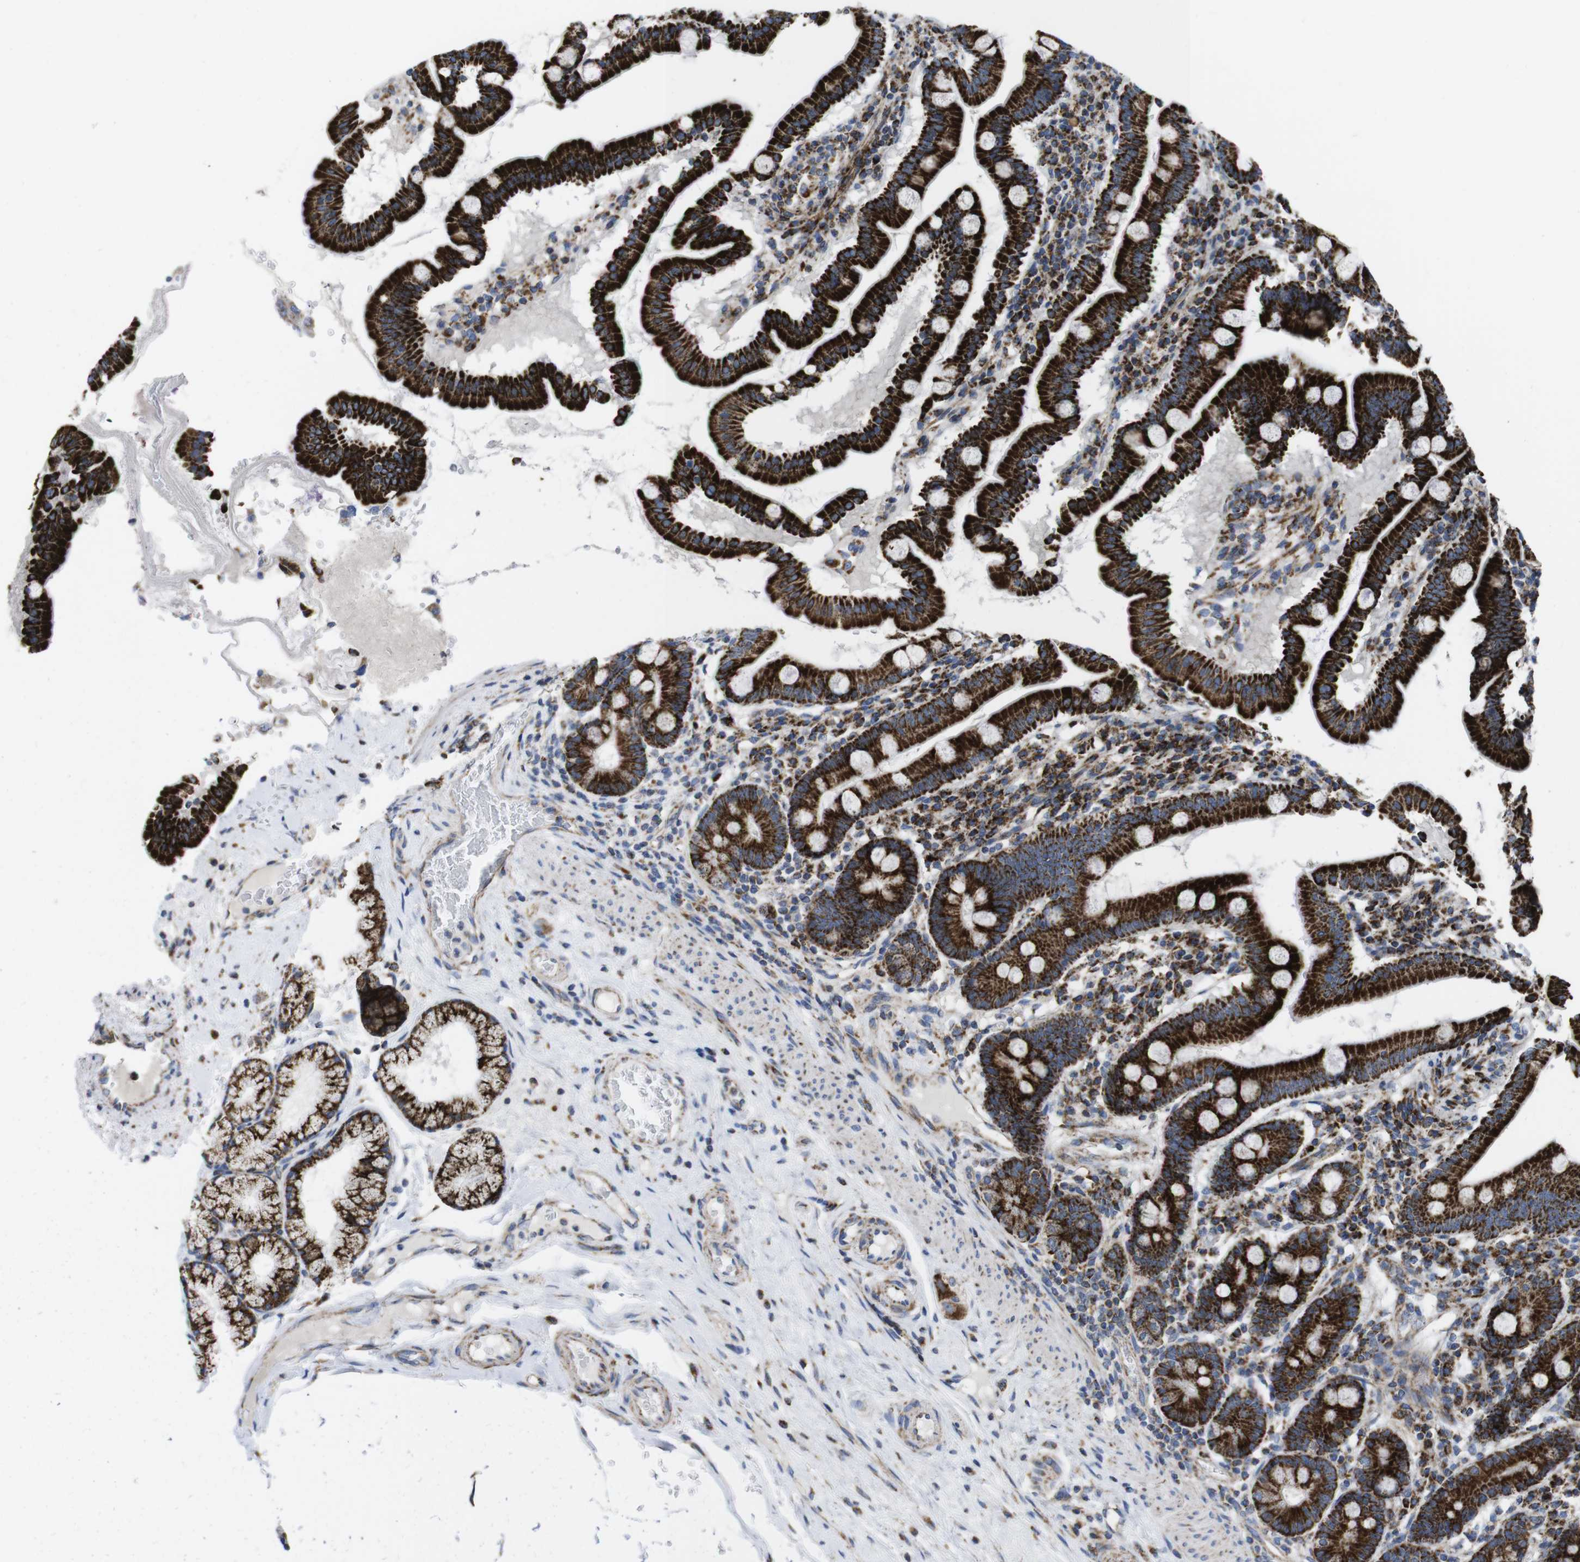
{"staining": {"intensity": "strong", "quantity": ">75%", "location": "cytoplasmic/membranous"}, "tissue": "duodenum", "cell_type": "Glandular cells", "image_type": "normal", "snomed": [{"axis": "morphology", "description": "Normal tissue, NOS"}, {"axis": "topography", "description": "Duodenum"}], "caption": "Immunohistochemistry image of unremarkable human duodenum stained for a protein (brown), which displays high levels of strong cytoplasmic/membranous positivity in approximately >75% of glandular cells.", "gene": "TMEM192", "patient": {"sex": "male", "age": 50}}